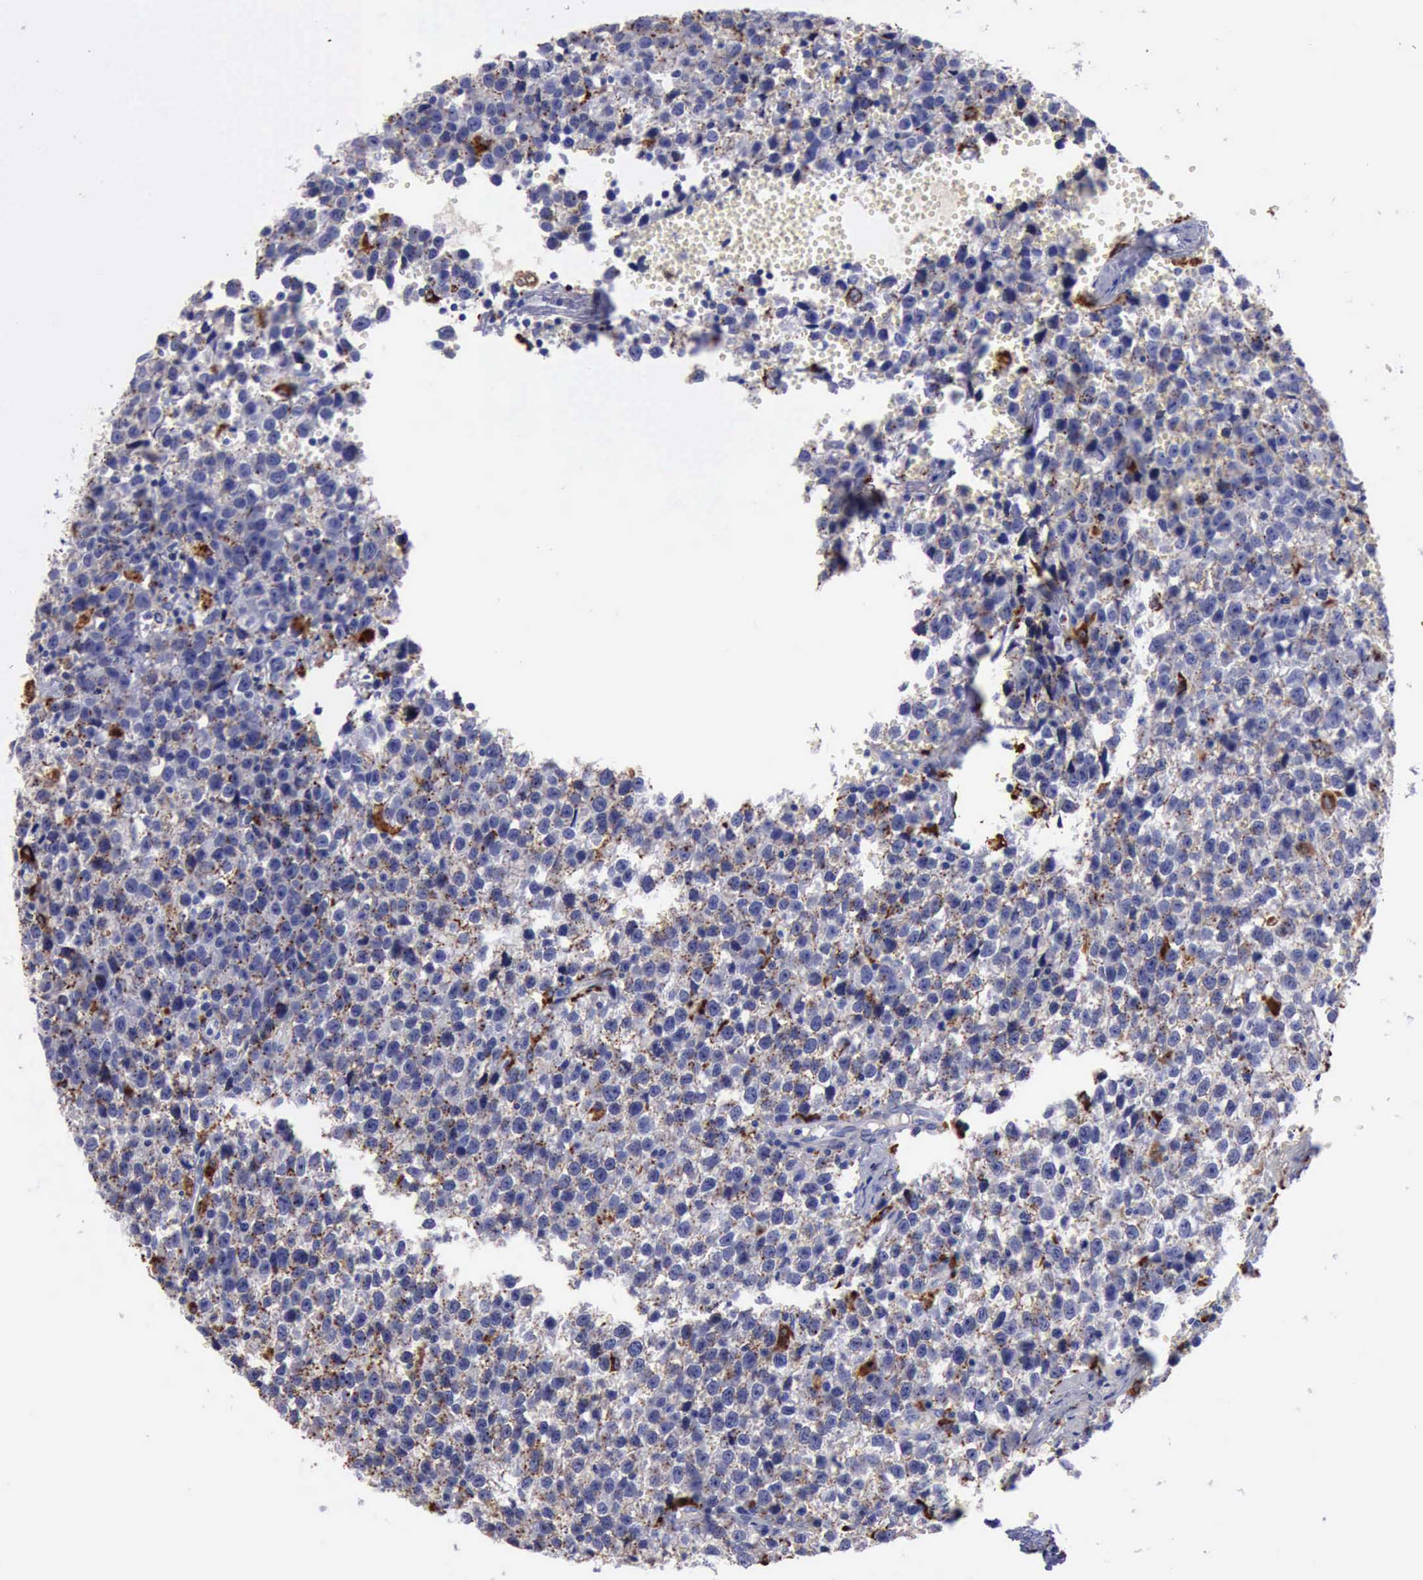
{"staining": {"intensity": "moderate", "quantity": ">75%", "location": "cytoplasmic/membranous"}, "tissue": "testis cancer", "cell_type": "Tumor cells", "image_type": "cancer", "snomed": [{"axis": "morphology", "description": "Seminoma, NOS"}, {"axis": "topography", "description": "Testis"}], "caption": "IHC micrograph of human seminoma (testis) stained for a protein (brown), which demonstrates medium levels of moderate cytoplasmic/membranous staining in about >75% of tumor cells.", "gene": "CTSD", "patient": {"sex": "male", "age": 35}}